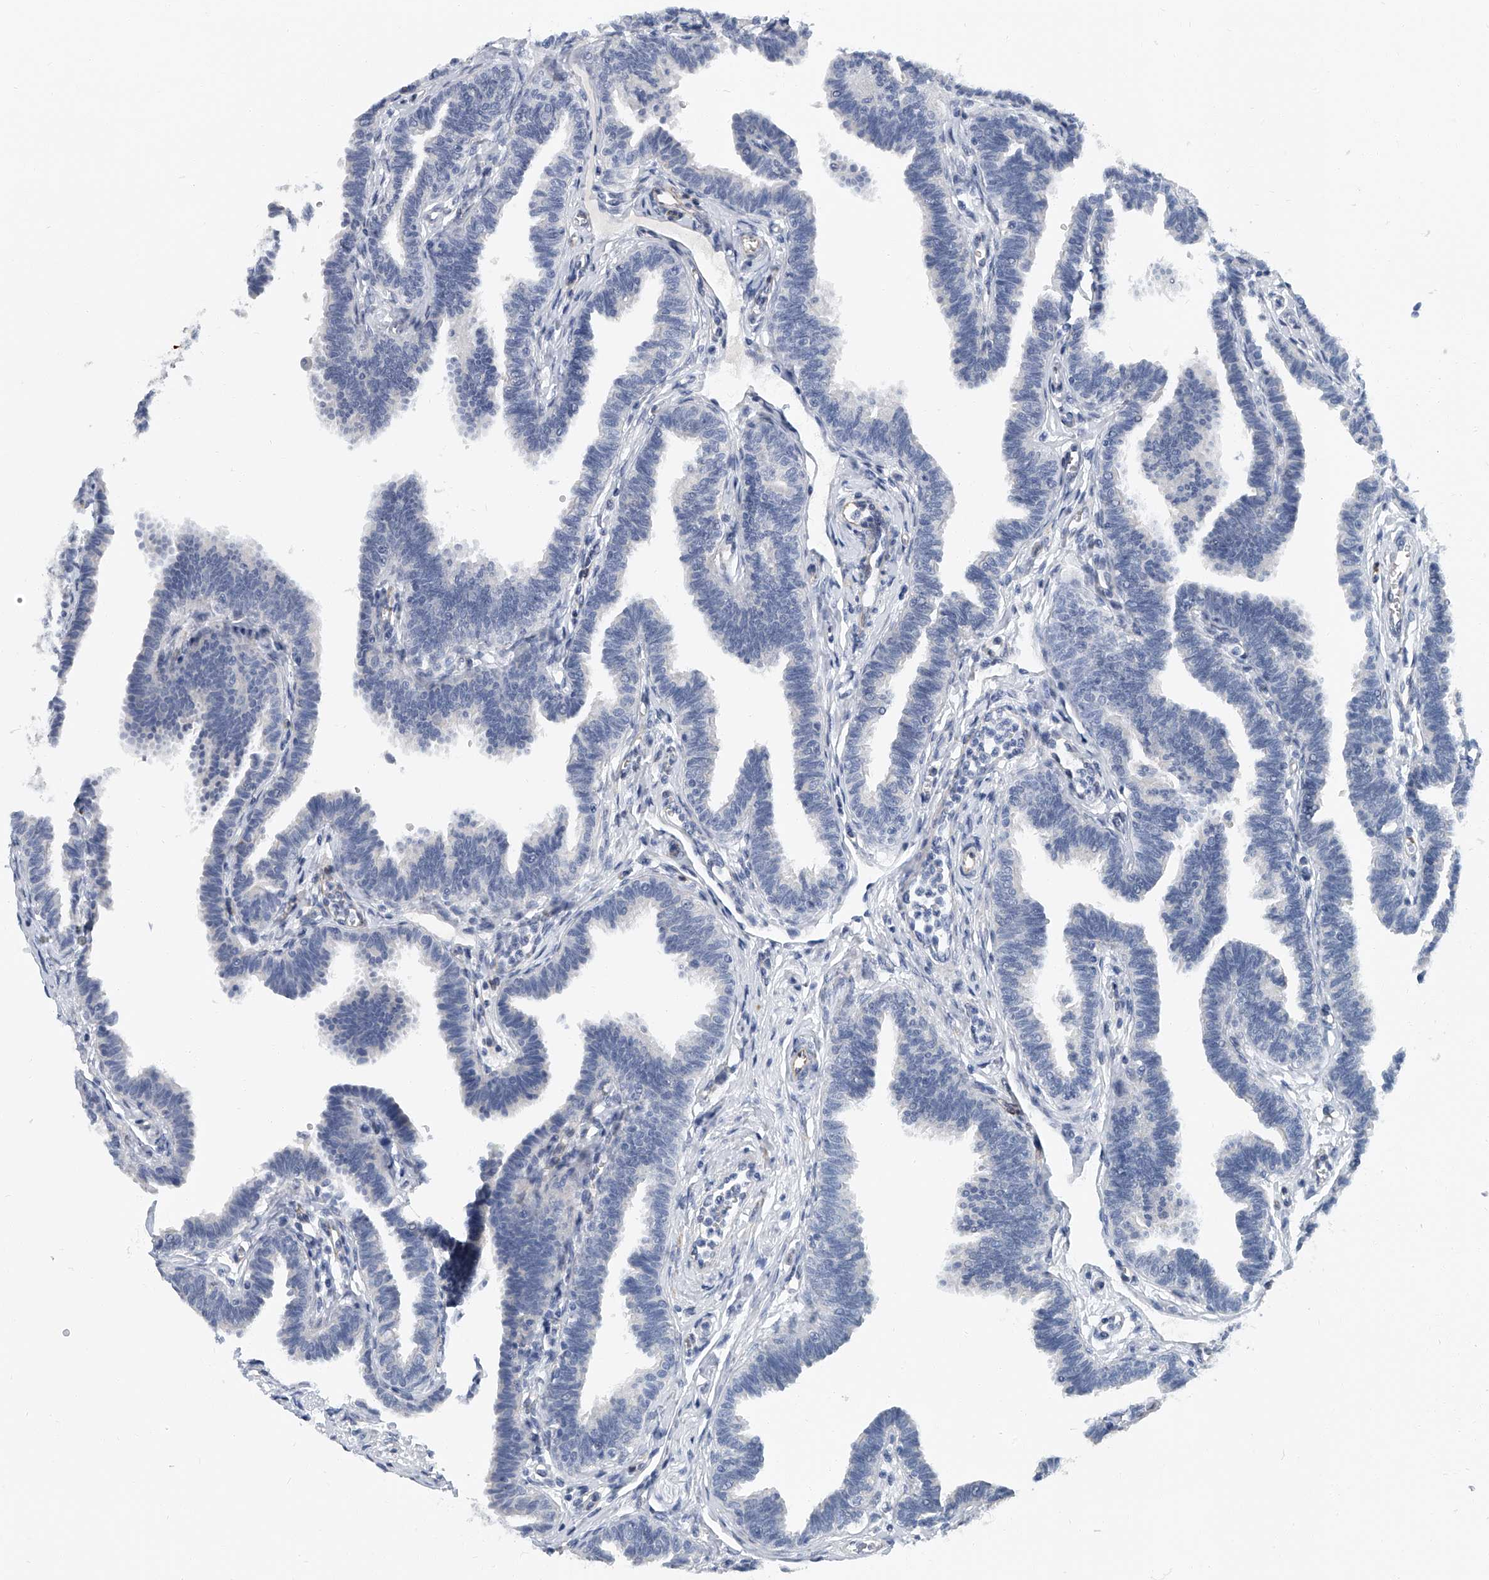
{"staining": {"intensity": "negative", "quantity": "none", "location": "none"}, "tissue": "fallopian tube", "cell_type": "Glandular cells", "image_type": "normal", "snomed": [{"axis": "morphology", "description": "Normal tissue, NOS"}, {"axis": "topography", "description": "Fallopian tube"}, {"axis": "topography", "description": "Ovary"}], "caption": "IHC photomicrograph of normal human fallopian tube stained for a protein (brown), which displays no positivity in glandular cells. Brightfield microscopy of IHC stained with DAB (brown) and hematoxylin (blue), captured at high magnification.", "gene": "KIRREL1", "patient": {"sex": "female", "age": 23}}